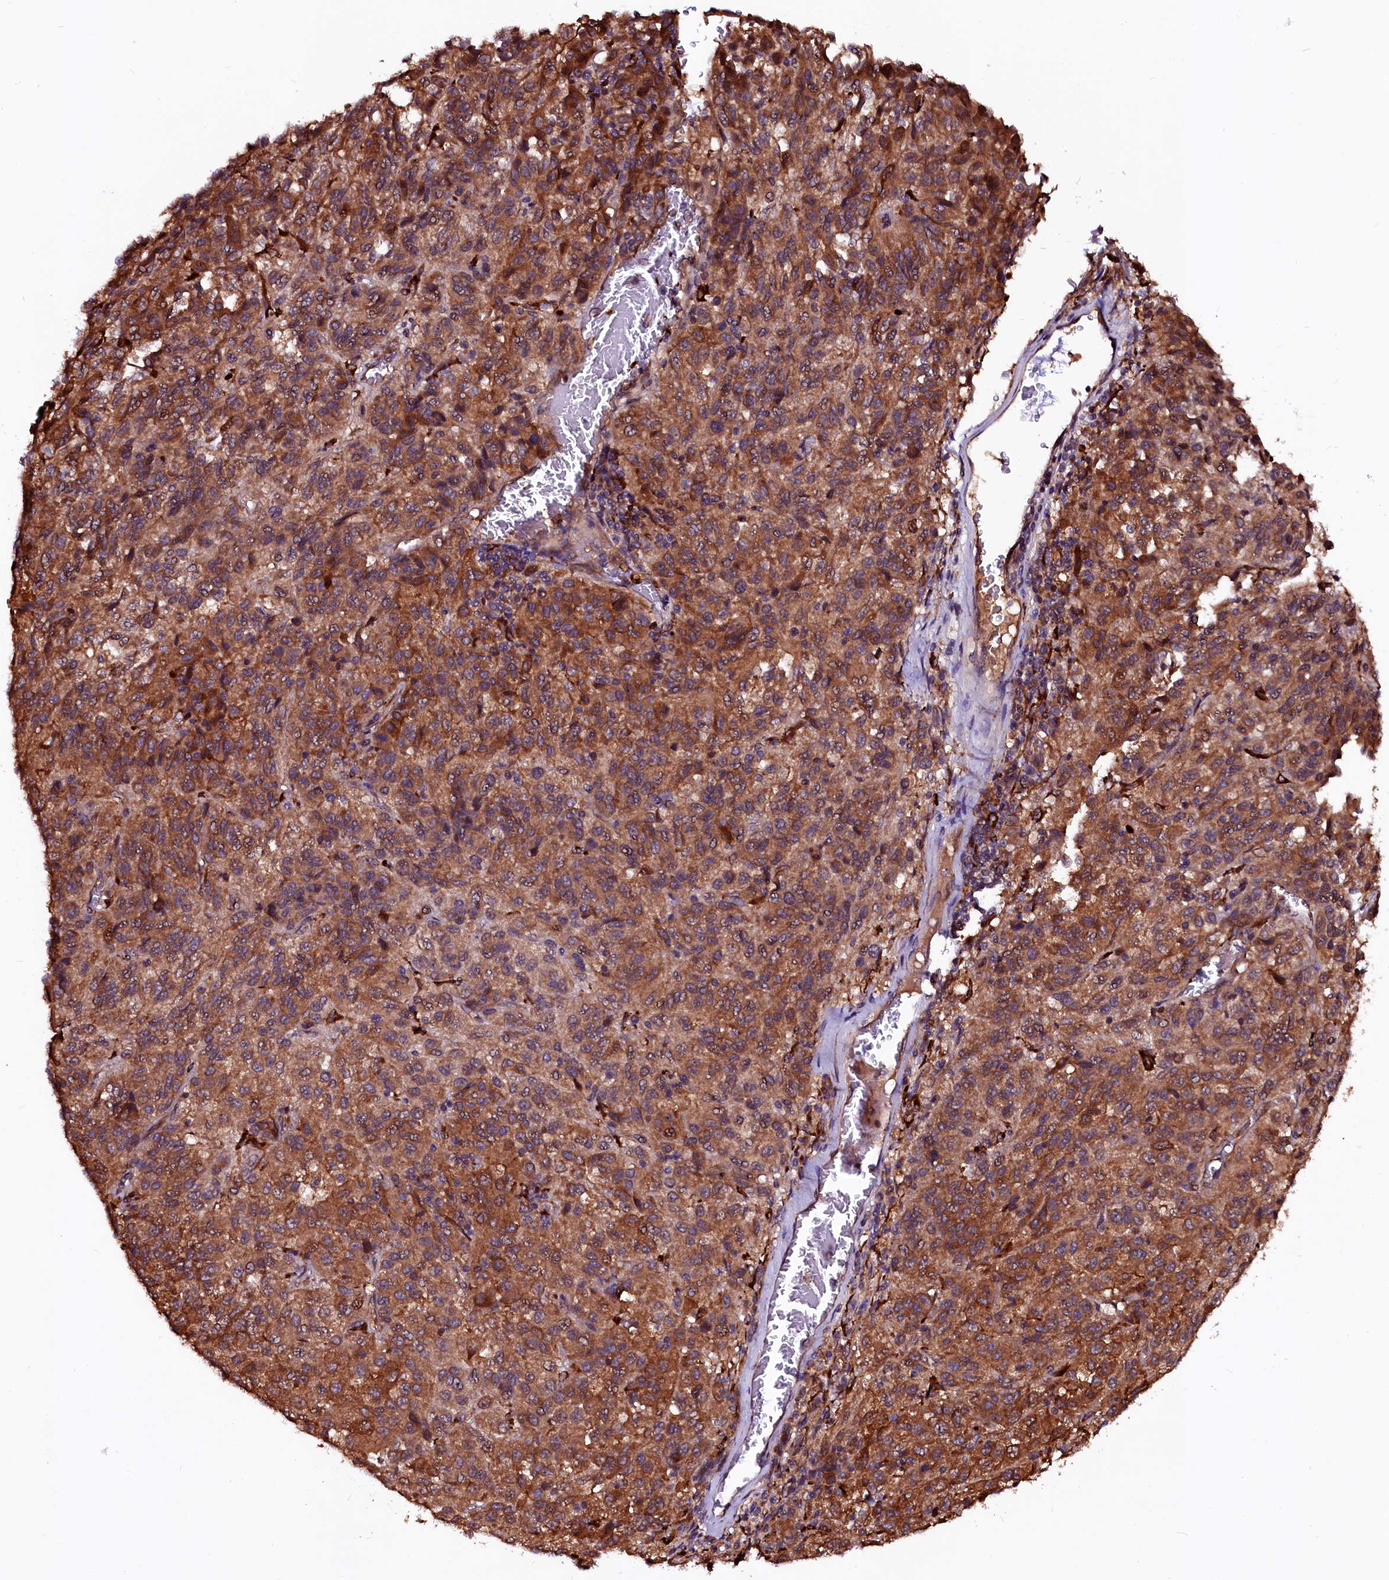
{"staining": {"intensity": "strong", "quantity": ">75%", "location": "cytoplasmic/membranous"}, "tissue": "melanoma", "cell_type": "Tumor cells", "image_type": "cancer", "snomed": [{"axis": "morphology", "description": "Malignant melanoma, Metastatic site"}, {"axis": "topography", "description": "Lung"}], "caption": "Melanoma stained with a brown dye shows strong cytoplasmic/membranous positive expression in approximately >75% of tumor cells.", "gene": "N4BP1", "patient": {"sex": "male", "age": 64}}